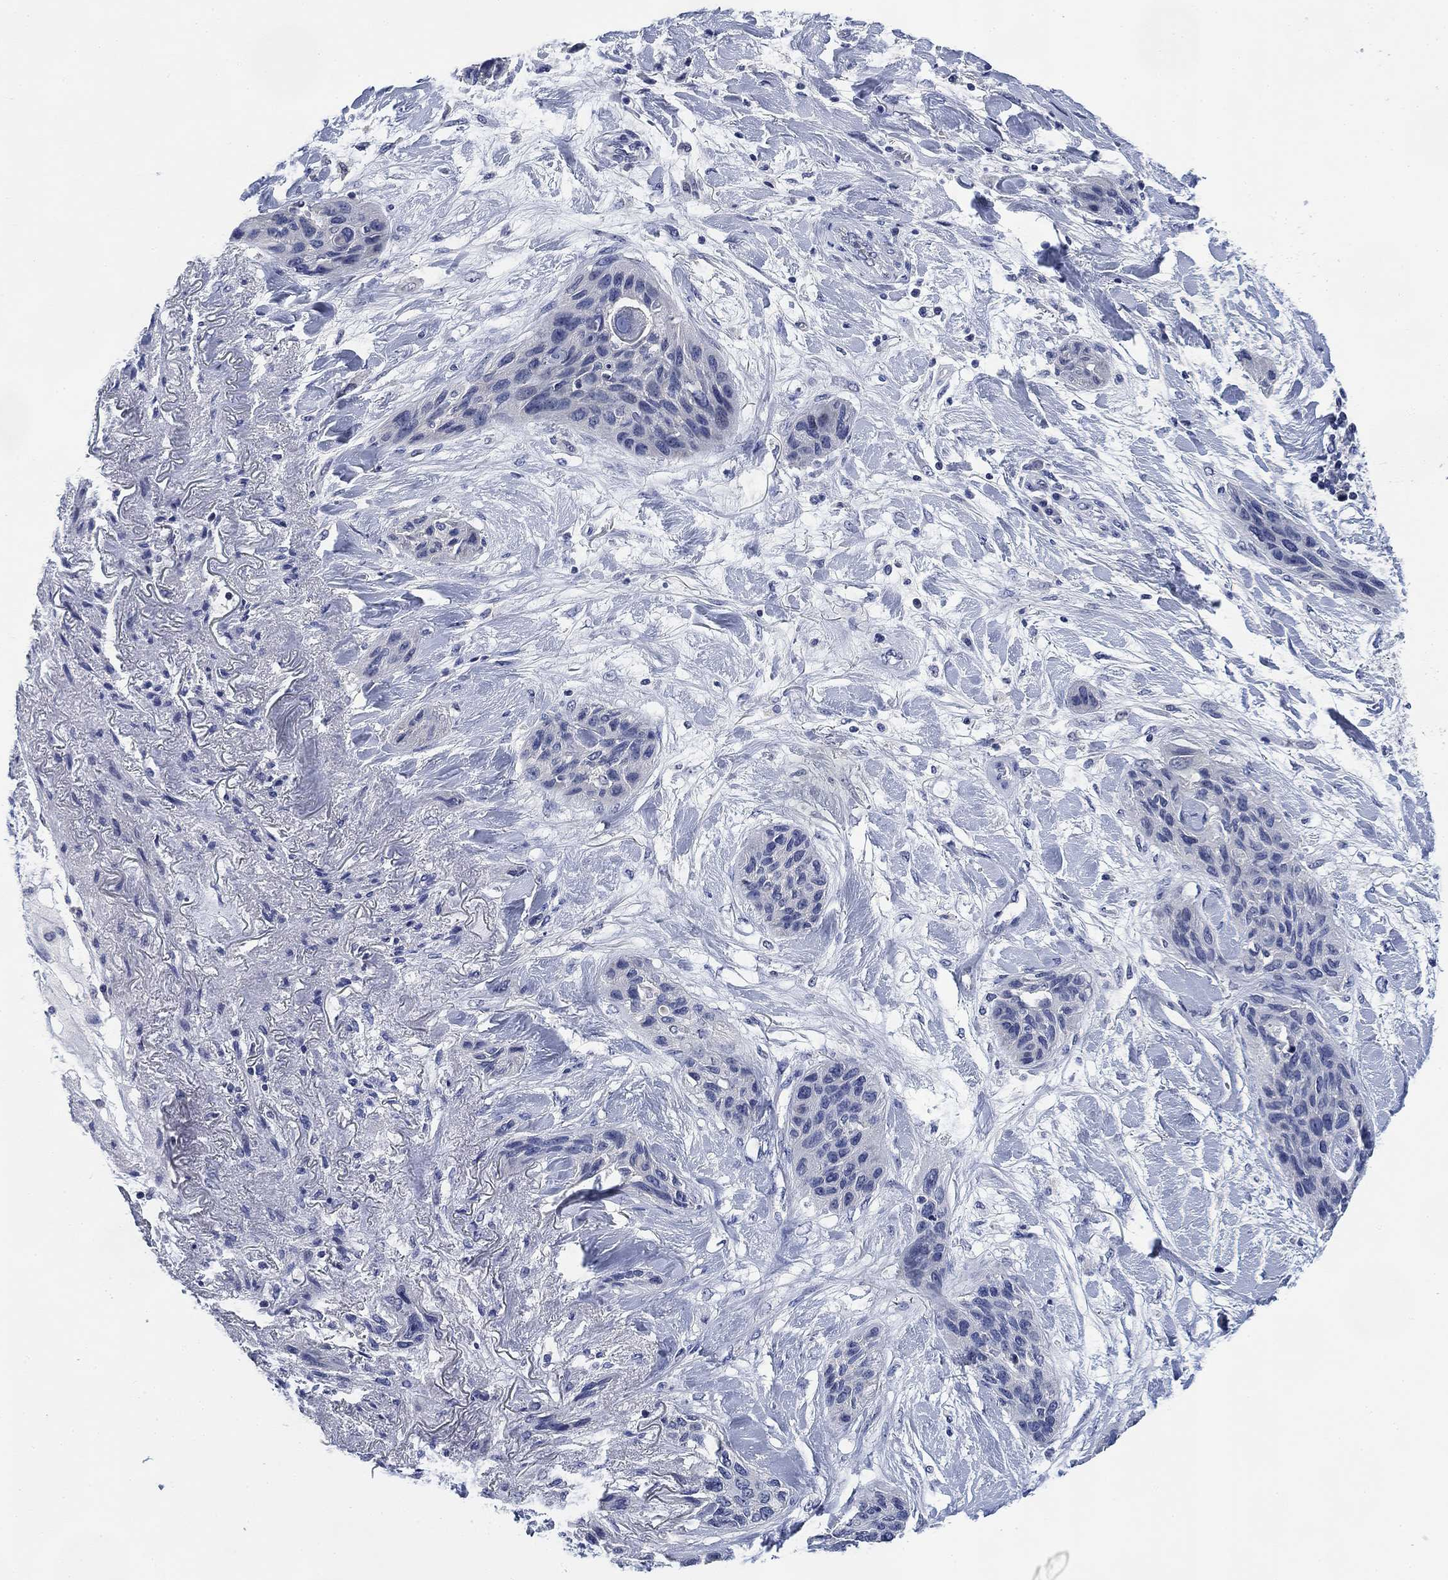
{"staining": {"intensity": "negative", "quantity": "none", "location": "none"}, "tissue": "lung cancer", "cell_type": "Tumor cells", "image_type": "cancer", "snomed": [{"axis": "morphology", "description": "Squamous cell carcinoma, NOS"}, {"axis": "topography", "description": "Lung"}], "caption": "IHC of human squamous cell carcinoma (lung) shows no staining in tumor cells.", "gene": "DAZL", "patient": {"sex": "female", "age": 70}}